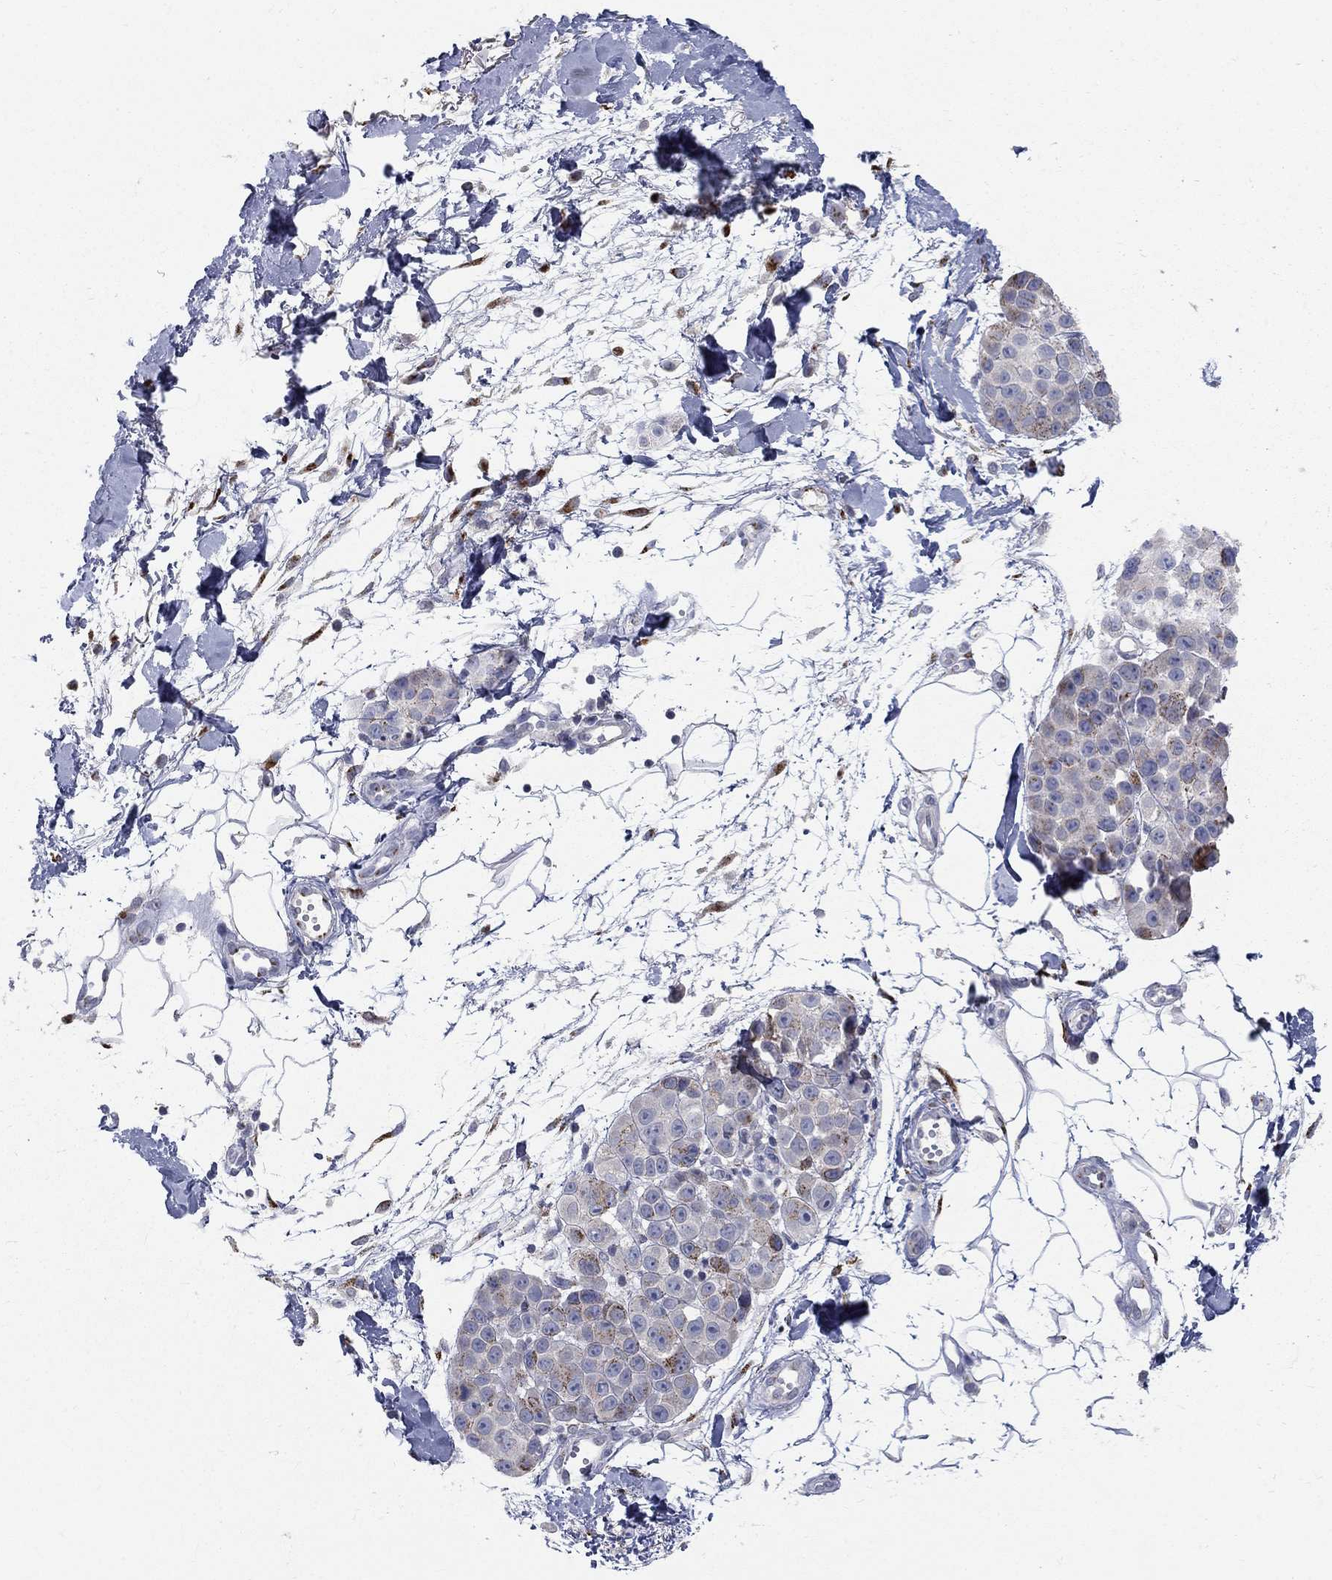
{"staining": {"intensity": "weak", "quantity": "<25%", "location": "cytoplasmic/membranous"}, "tissue": "melanoma", "cell_type": "Tumor cells", "image_type": "cancer", "snomed": [{"axis": "morphology", "description": "Malignant melanoma, NOS"}, {"axis": "topography", "description": "Skin"}], "caption": "Image shows no protein positivity in tumor cells of malignant melanoma tissue.", "gene": "PANK3", "patient": {"sex": "female", "age": 86}}